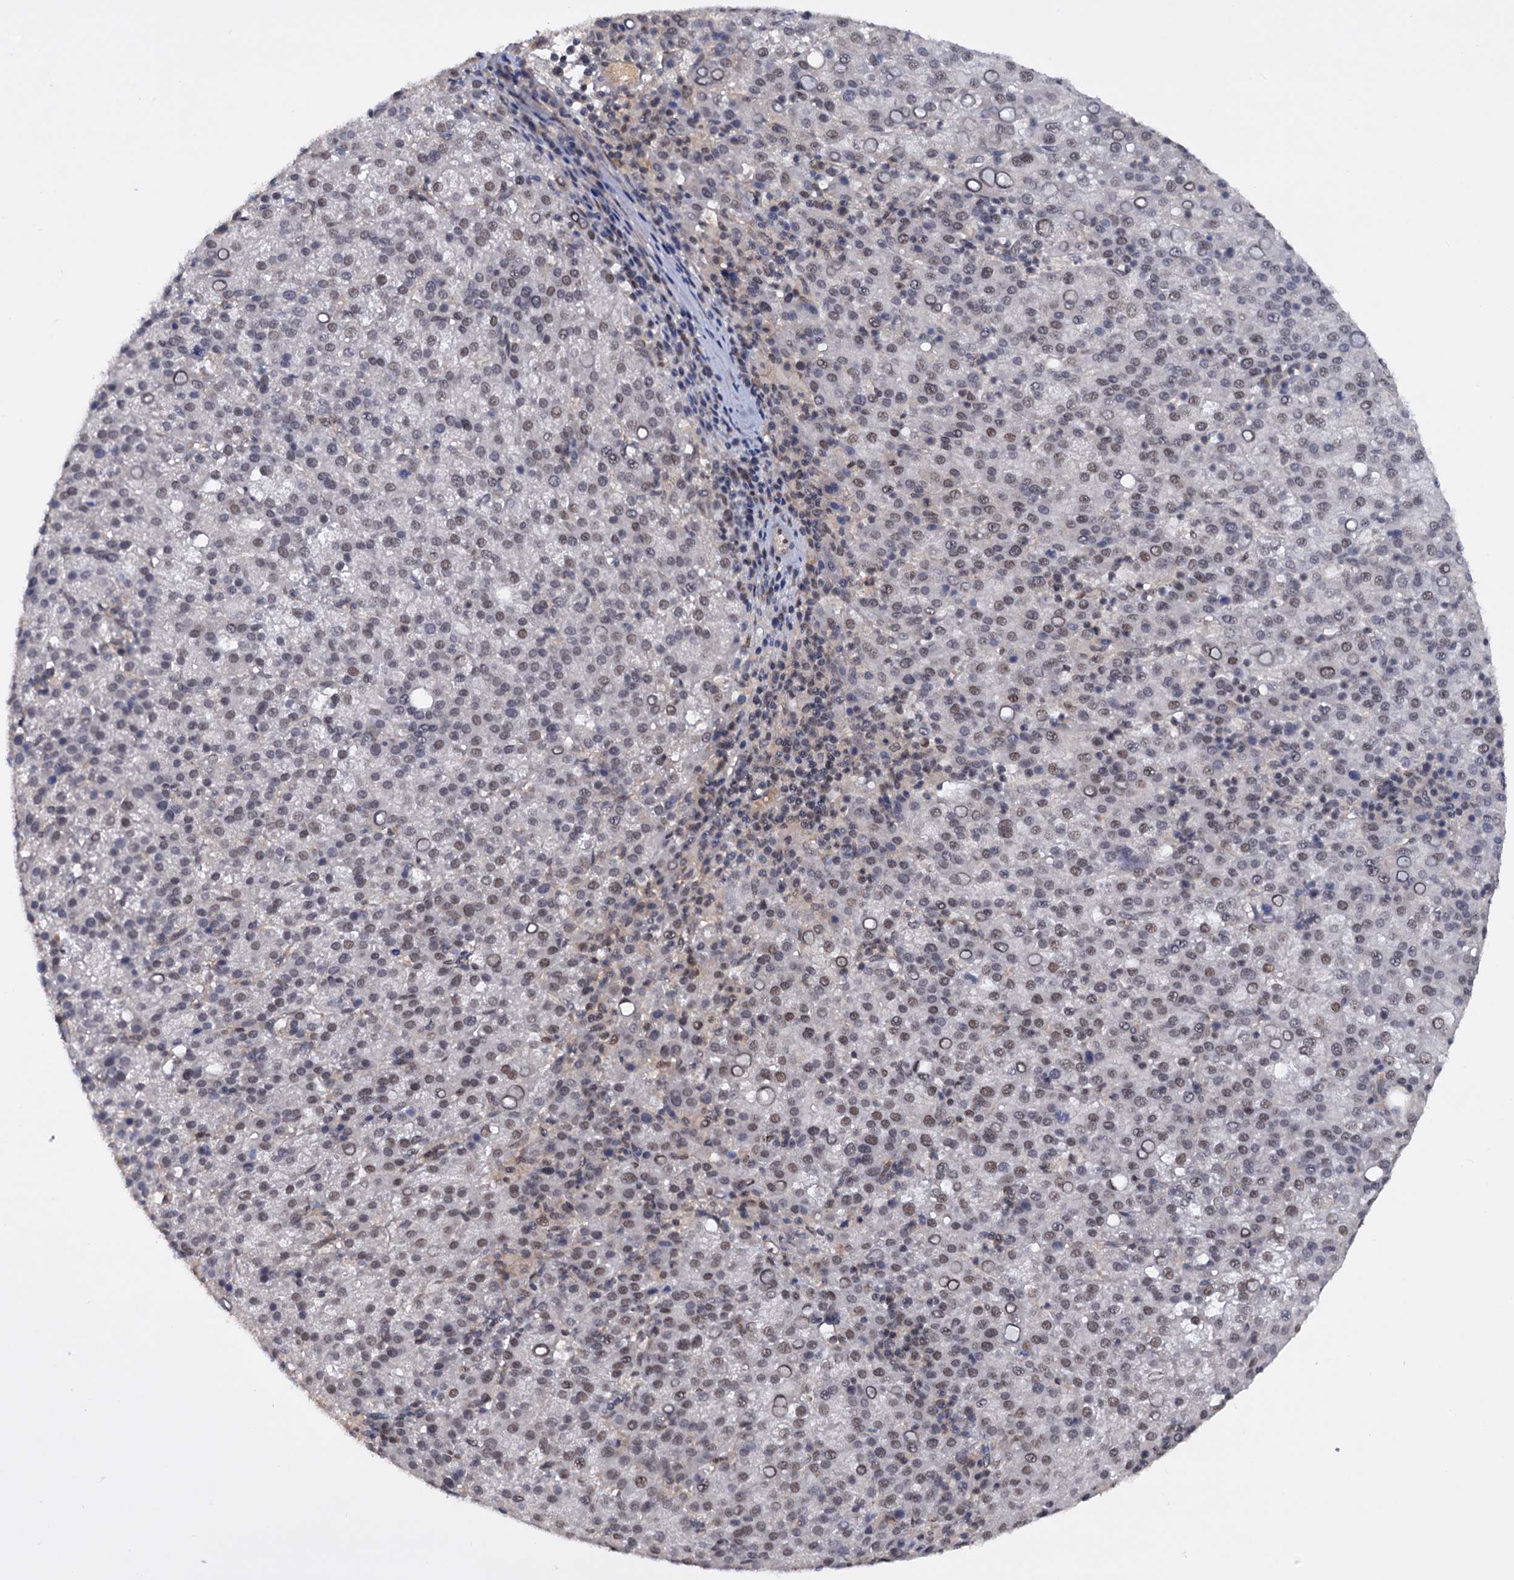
{"staining": {"intensity": "weak", "quantity": "<25%", "location": "nuclear"}, "tissue": "liver cancer", "cell_type": "Tumor cells", "image_type": "cancer", "snomed": [{"axis": "morphology", "description": "Carcinoma, Hepatocellular, NOS"}, {"axis": "topography", "description": "Liver"}], "caption": "Immunohistochemistry micrograph of neoplastic tissue: human liver hepatocellular carcinoma stained with DAB exhibits no significant protein staining in tumor cells.", "gene": "TBC1D12", "patient": {"sex": "female", "age": 58}}